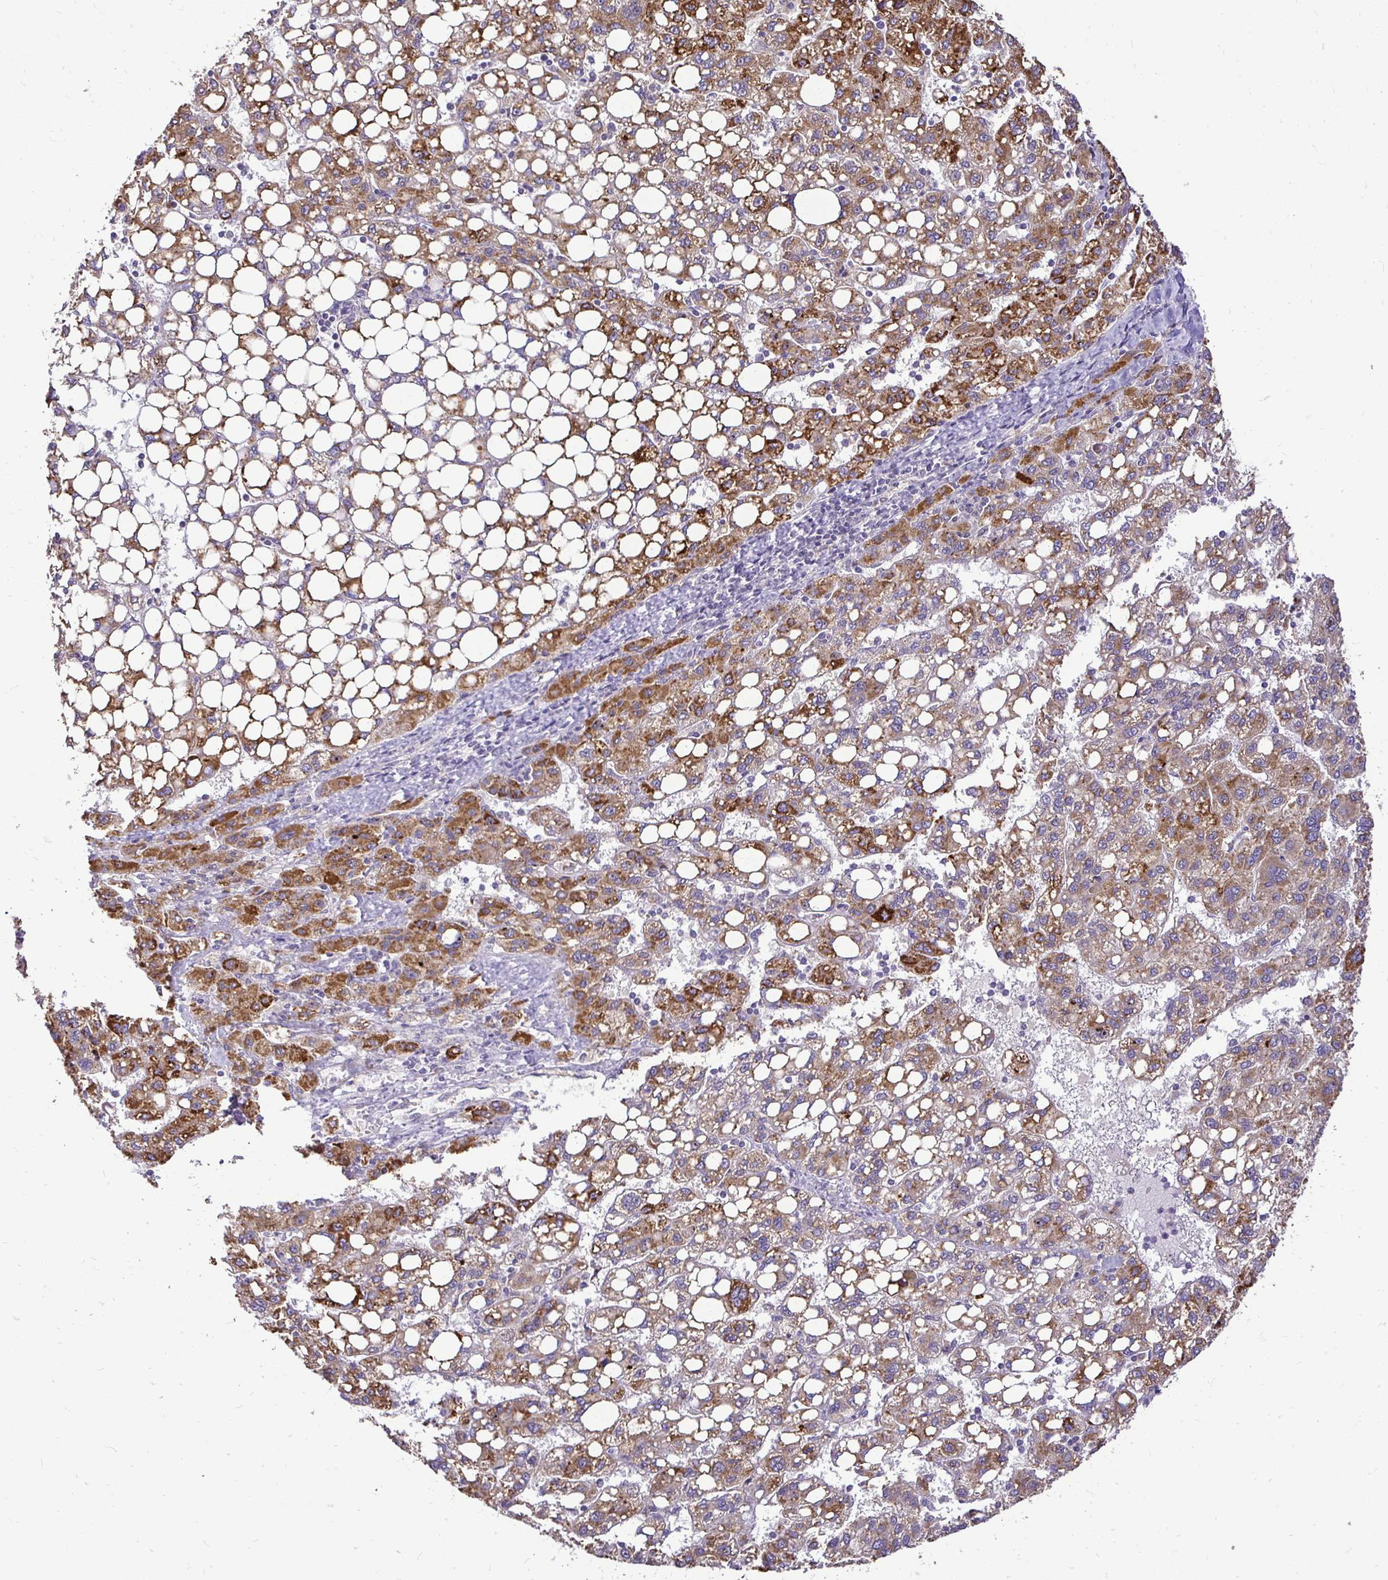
{"staining": {"intensity": "moderate", "quantity": ">75%", "location": "cytoplasmic/membranous"}, "tissue": "liver cancer", "cell_type": "Tumor cells", "image_type": "cancer", "snomed": [{"axis": "morphology", "description": "Carcinoma, Hepatocellular, NOS"}, {"axis": "topography", "description": "Liver"}], "caption": "This is an image of immunohistochemistry staining of hepatocellular carcinoma (liver), which shows moderate expression in the cytoplasmic/membranous of tumor cells.", "gene": "RHEBL1", "patient": {"sex": "female", "age": 82}}